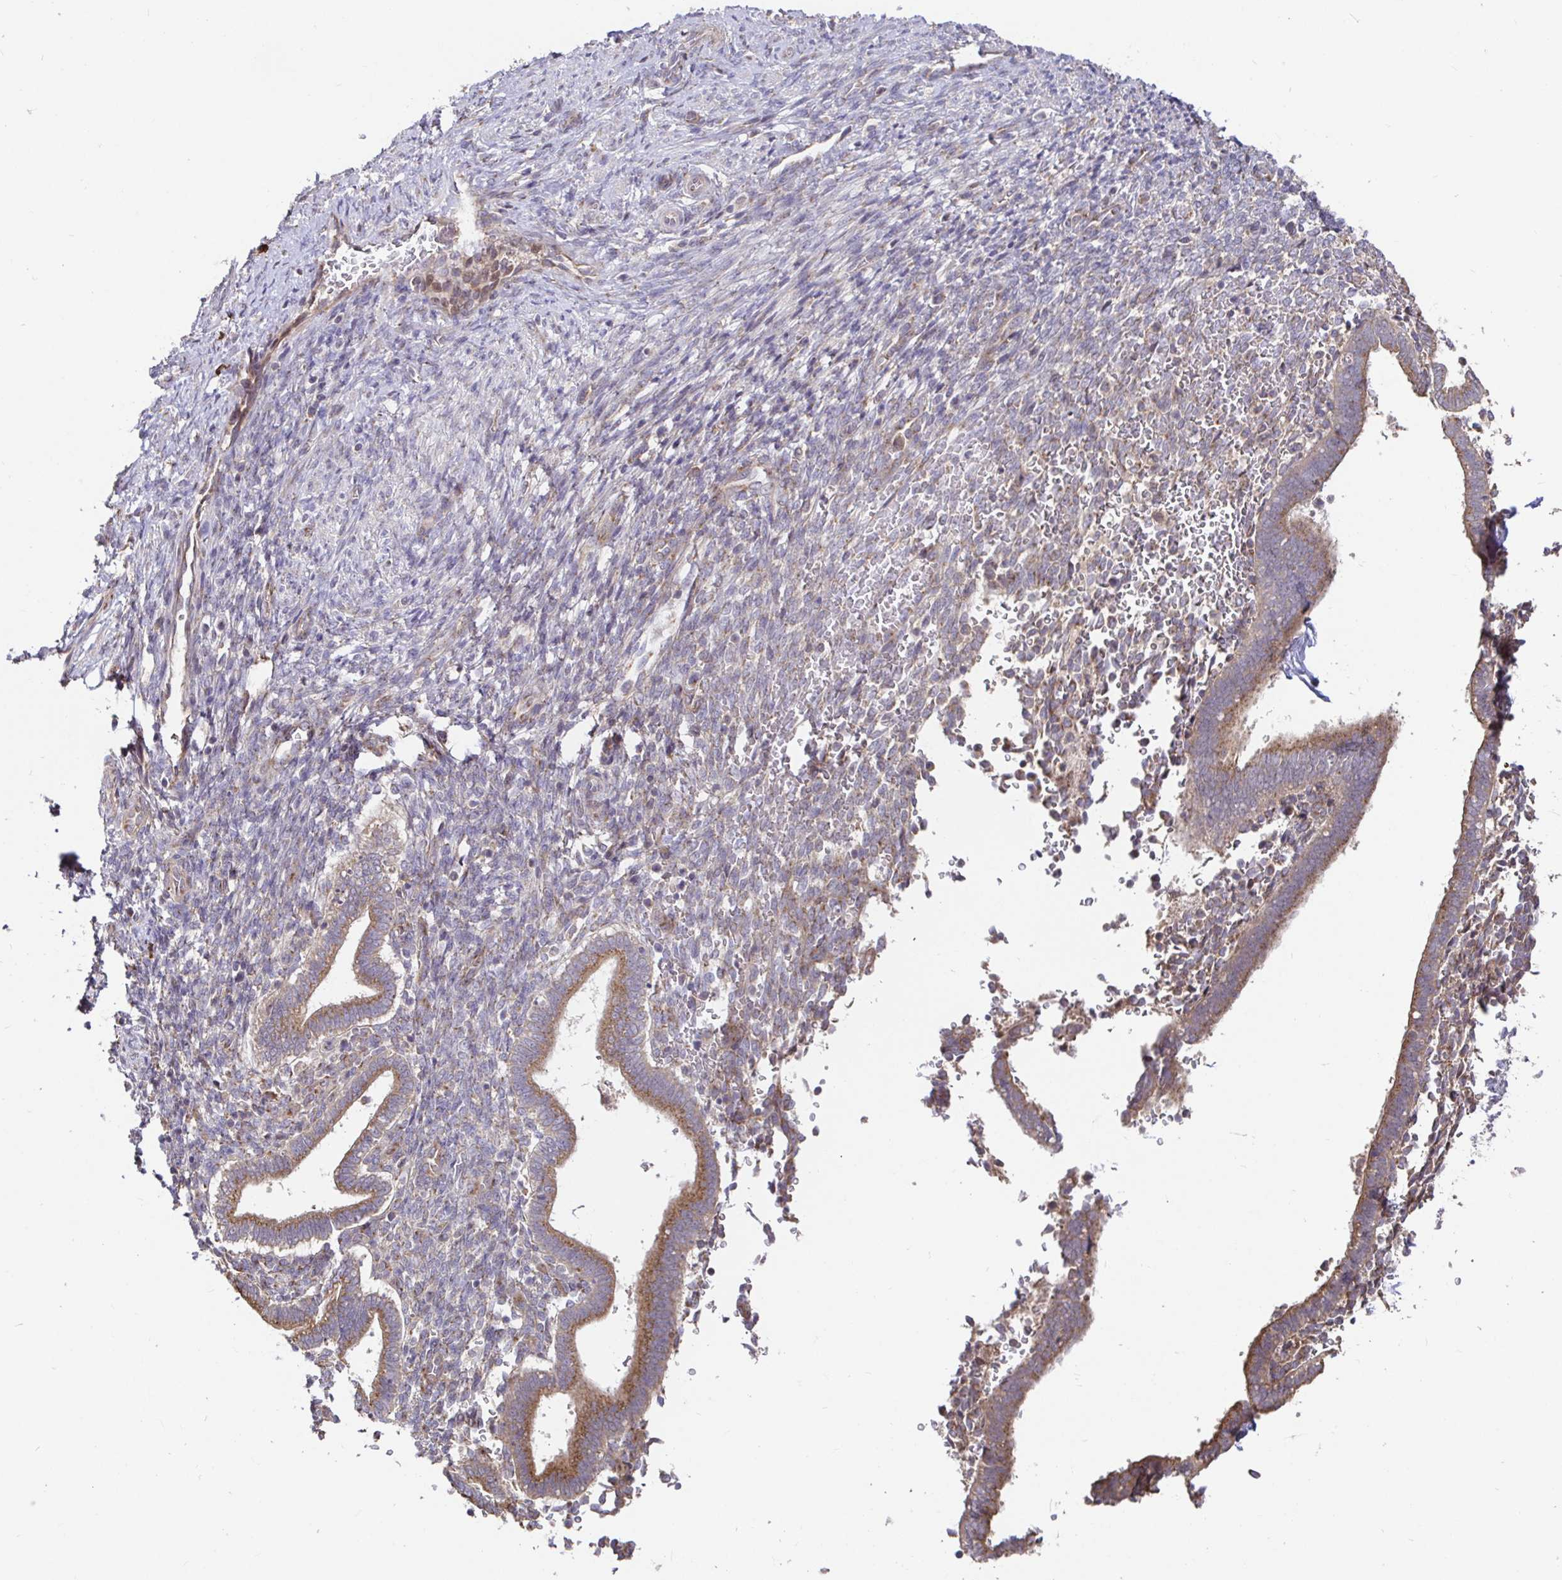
{"staining": {"intensity": "weak", "quantity": "25%-75%", "location": "cytoplasmic/membranous"}, "tissue": "endometrium", "cell_type": "Cells in endometrial stroma", "image_type": "normal", "snomed": [{"axis": "morphology", "description": "Normal tissue, NOS"}, {"axis": "topography", "description": "Endometrium"}], "caption": "Immunohistochemical staining of normal endometrium exhibits weak cytoplasmic/membranous protein expression in about 25%-75% of cells in endometrial stroma. Immunohistochemistry stains the protein in brown and the nuclei are stained blue.", "gene": "ELP1", "patient": {"sex": "female", "age": 34}}